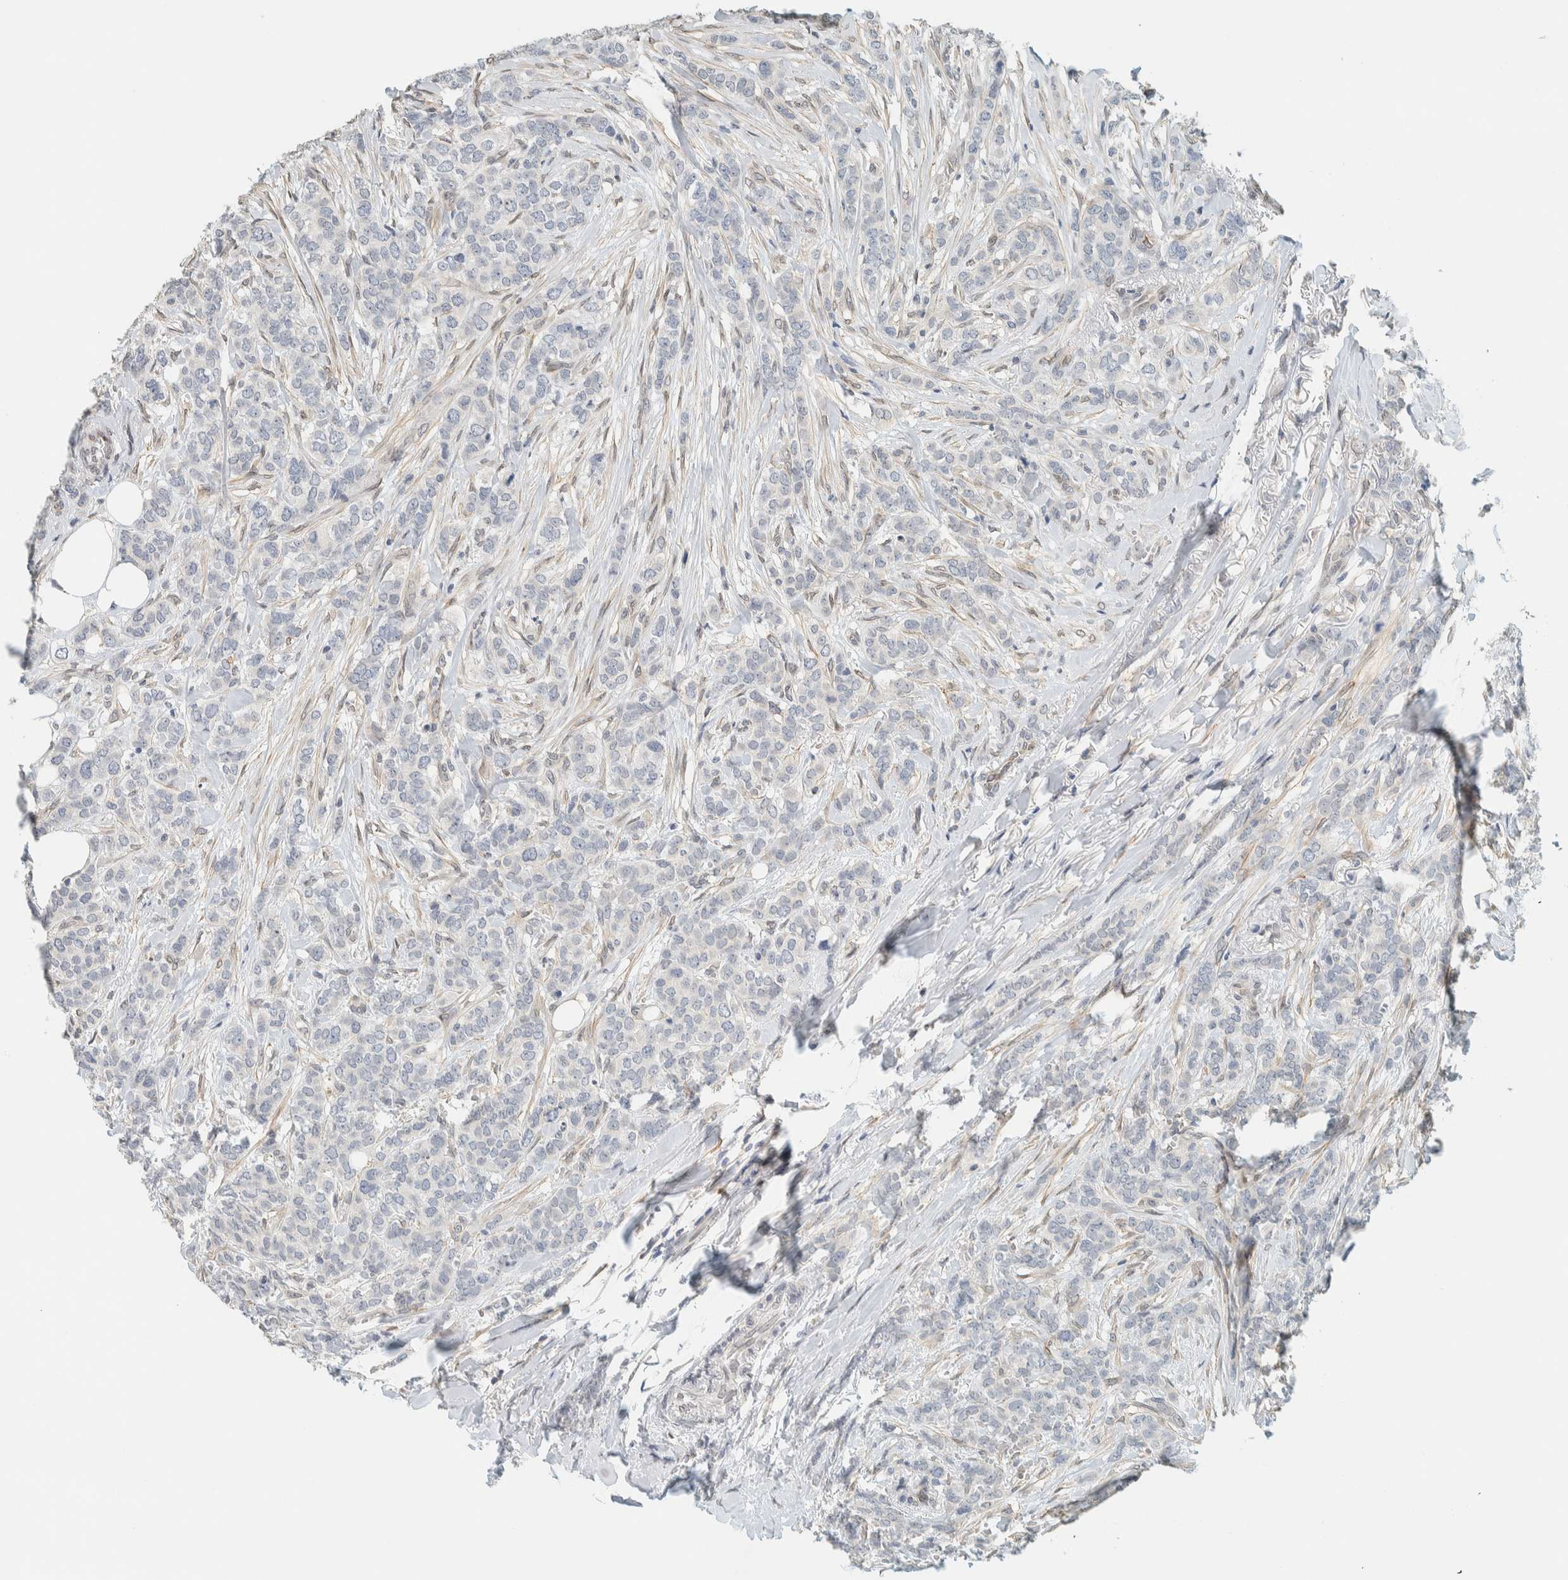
{"staining": {"intensity": "negative", "quantity": "none", "location": "none"}, "tissue": "breast cancer", "cell_type": "Tumor cells", "image_type": "cancer", "snomed": [{"axis": "morphology", "description": "Lobular carcinoma"}, {"axis": "topography", "description": "Skin"}, {"axis": "topography", "description": "Breast"}], "caption": "Protein analysis of breast cancer displays no significant staining in tumor cells.", "gene": "C1QTNF12", "patient": {"sex": "female", "age": 46}}